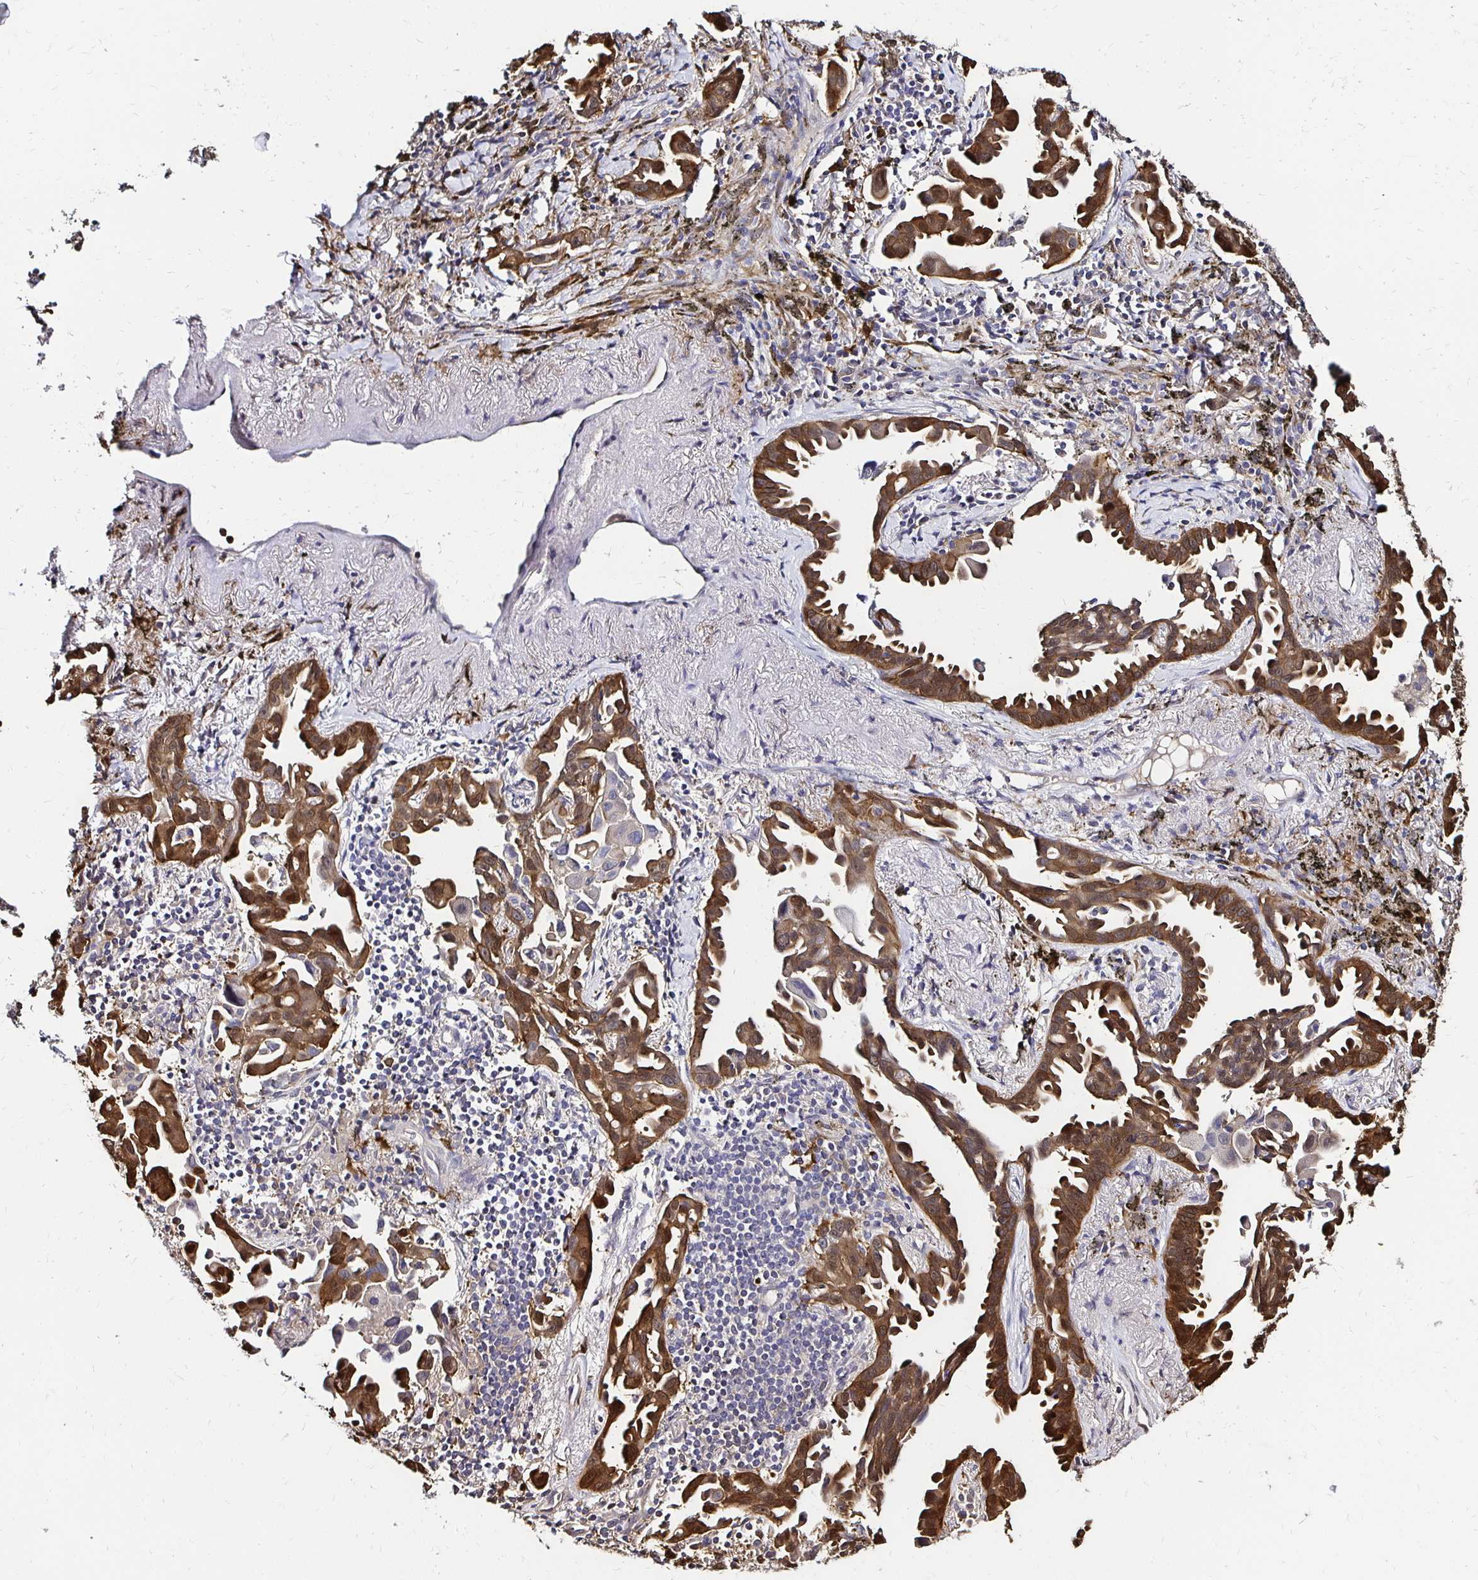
{"staining": {"intensity": "moderate", "quantity": "25%-75%", "location": "cytoplasmic/membranous,nuclear"}, "tissue": "lung cancer", "cell_type": "Tumor cells", "image_type": "cancer", "snomed": [{"axis": "morphology", "description": "Adenocarcinoma, NOS"}, {"axis": "topography", "description": "Lung"}], "caption": "Tumor cells display medium levels of moderate cytoplasmic/membranous and nuclear expression in approximately 25%-75% of cells in adenocarcinoma (lung).", "gene": "TXN", "patient": {"sex": "male", "age": 68}}